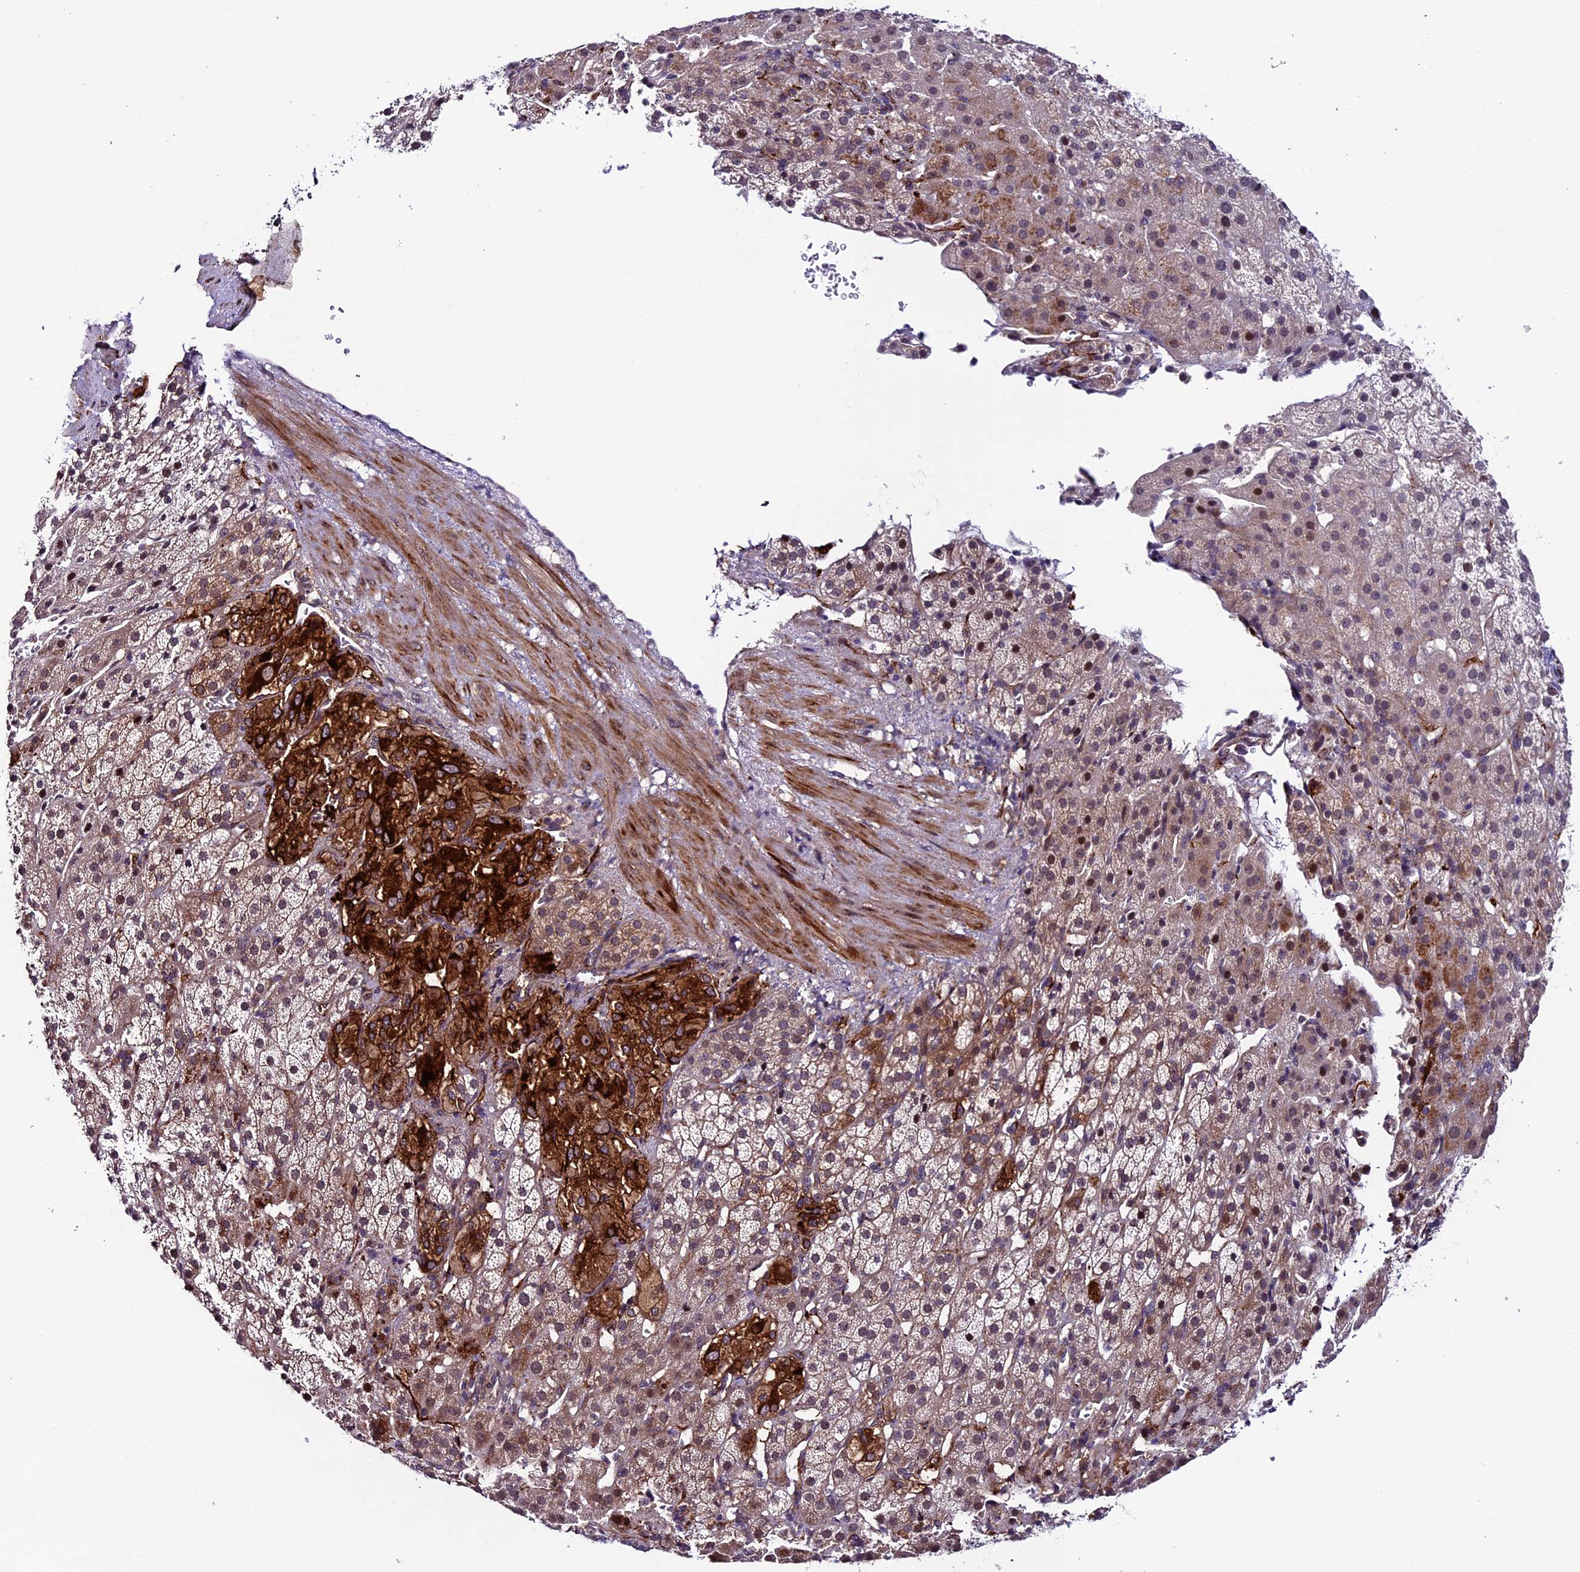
{"staining": {"intensity": "strong", "quantity": "<25%", "location": "cytoplasmic/membranous,nuclear"}, "tissue": "adrenal gland", "cell_type": "Glandular cells", "image_type": "normal", "snomed": [{"axis": "morphology", "description": "Normal tissue, NOS"}, {"axis": "topography", "description": "Adrenal gland"}], "caption": "Immunohistochemistry staining of normal adrenal gland, which exhibits medium levels of strong cytoplasmic/membranous,nuclear positivity in approximately <25% of glandular cells indicating strong cytoplasmic/membranous,nuclear protein staining. The staining was performed using DAB (brown) for protein detection and nuclei were counterstained in hematoxylin (blue).", "gene": "SIPA1L3", "patient": {"sex": "female", "age": 57}}